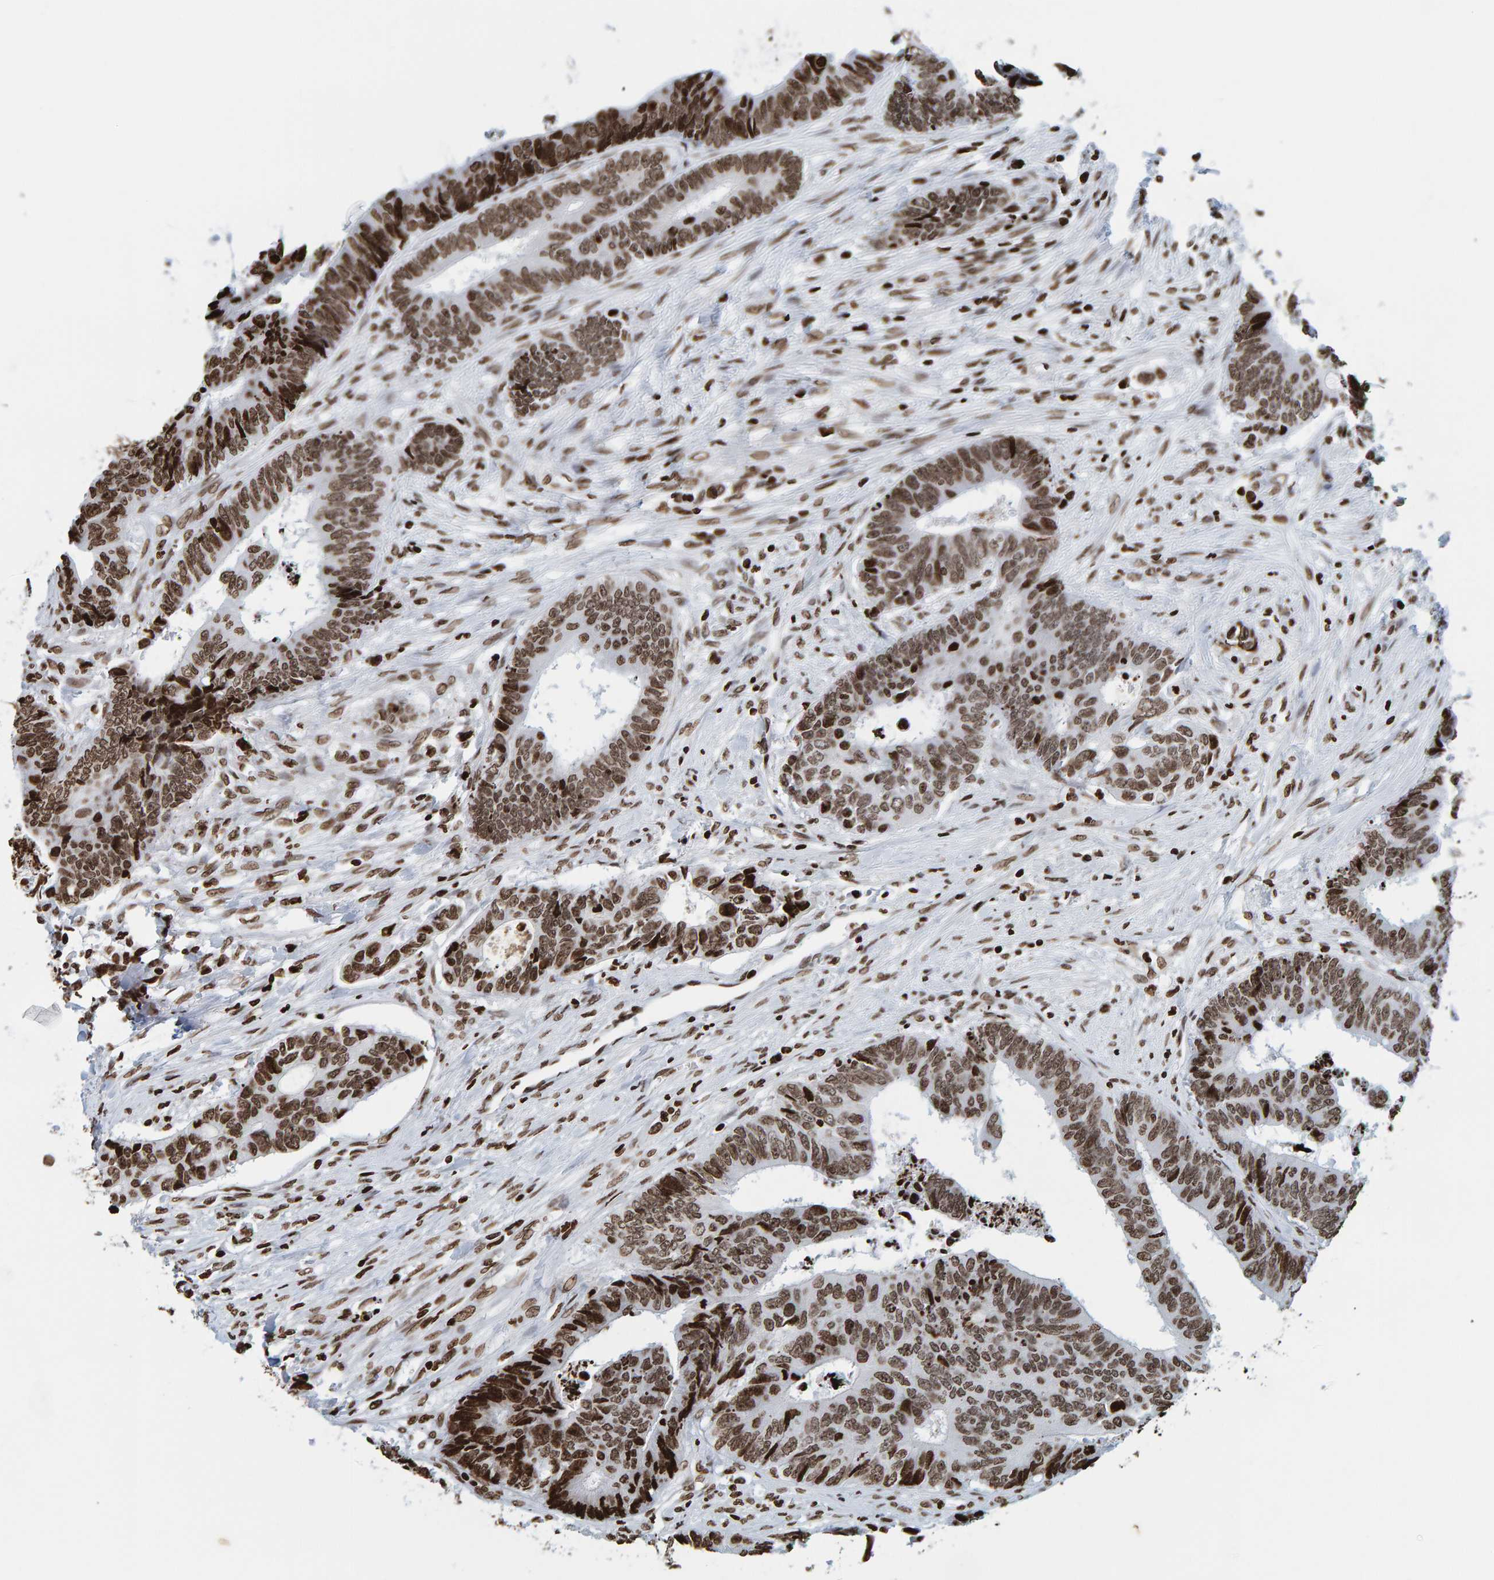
{"staining": {"intensity": "strong", "quantity": ">75%", "location": "nuclear"}, "tissue": "colorectal cancer", "cell_type": "Tumor cells", "image_type": "cancer", "snomed": [{"axis": "morphology", "description": "Adenocarcinoma, NOS"}, {"axis": "topography", "description": "Rectum"}], "caption": "Protein staining of adenocarcinoma (colorectal) tissue reveals strong nuclear staining in approximately >75% of tumor cells. (brown staining indicates protein expression, while blue staining denotes nuclei).", "gene": "BRF2", "patient": {"sex": "male", "age": 84}}